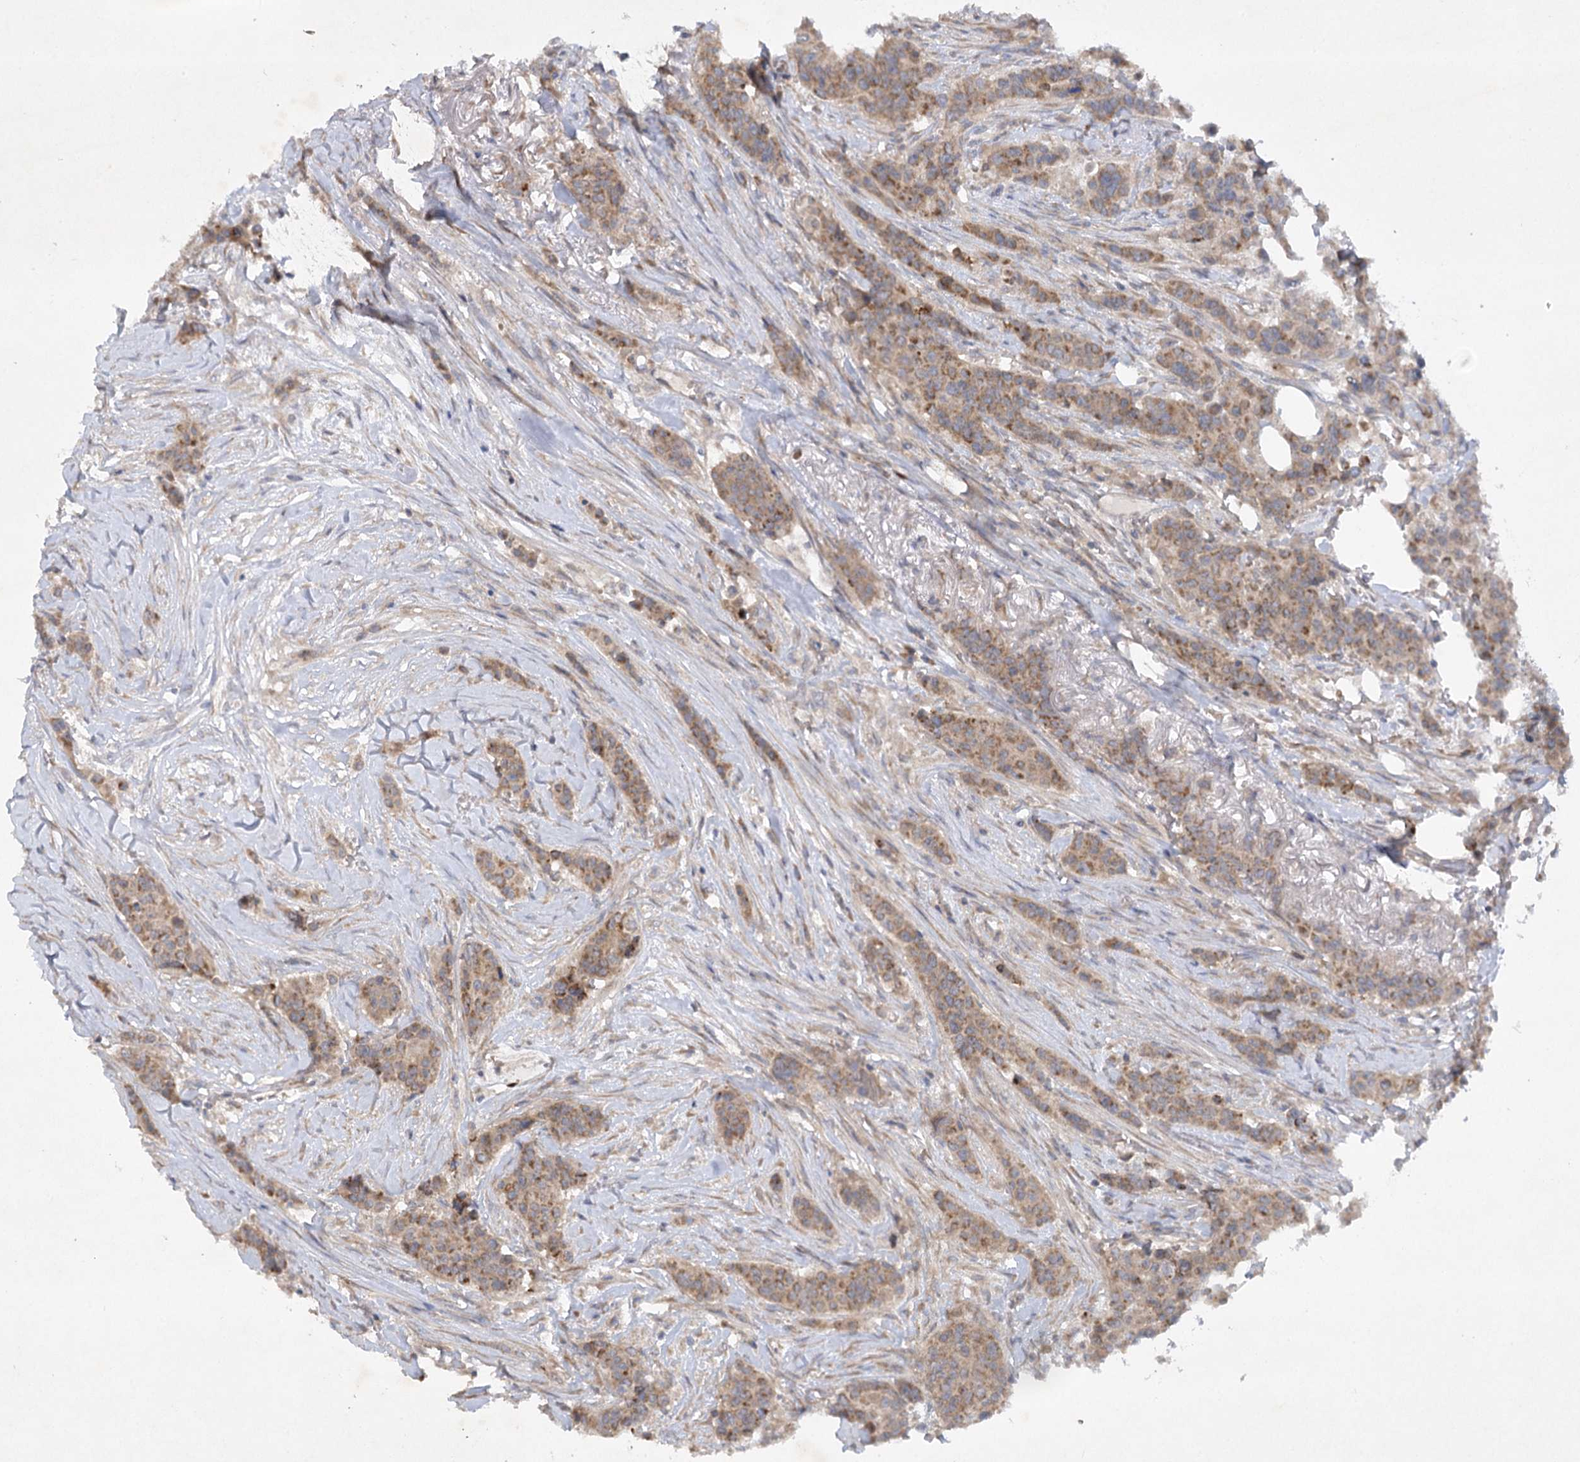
{"staining": {"intensity": "moderate", "quantity": ">75%", "location": "cytoplasmic/membranous"}, "tissue": "breast cancer", "cell_type": "Tumor cells", "image_type": "cancer", "snomed": [{"axis": "morphology", "description": "Duct carcinoma"}, {"axis": "topography", "description": "Breast"}], "caption": "Infiltrating ductal carcinoma (breast) stained with DAB IHC displays medium levels of moderate cytoplasmic/membranous positivity in about >75% of tumor cells. (DAB = brown stain, brightfield microscopy at high magnification).", "gene": "TRAF3IP1", "patient": {"sex": "female", "age": 40}}